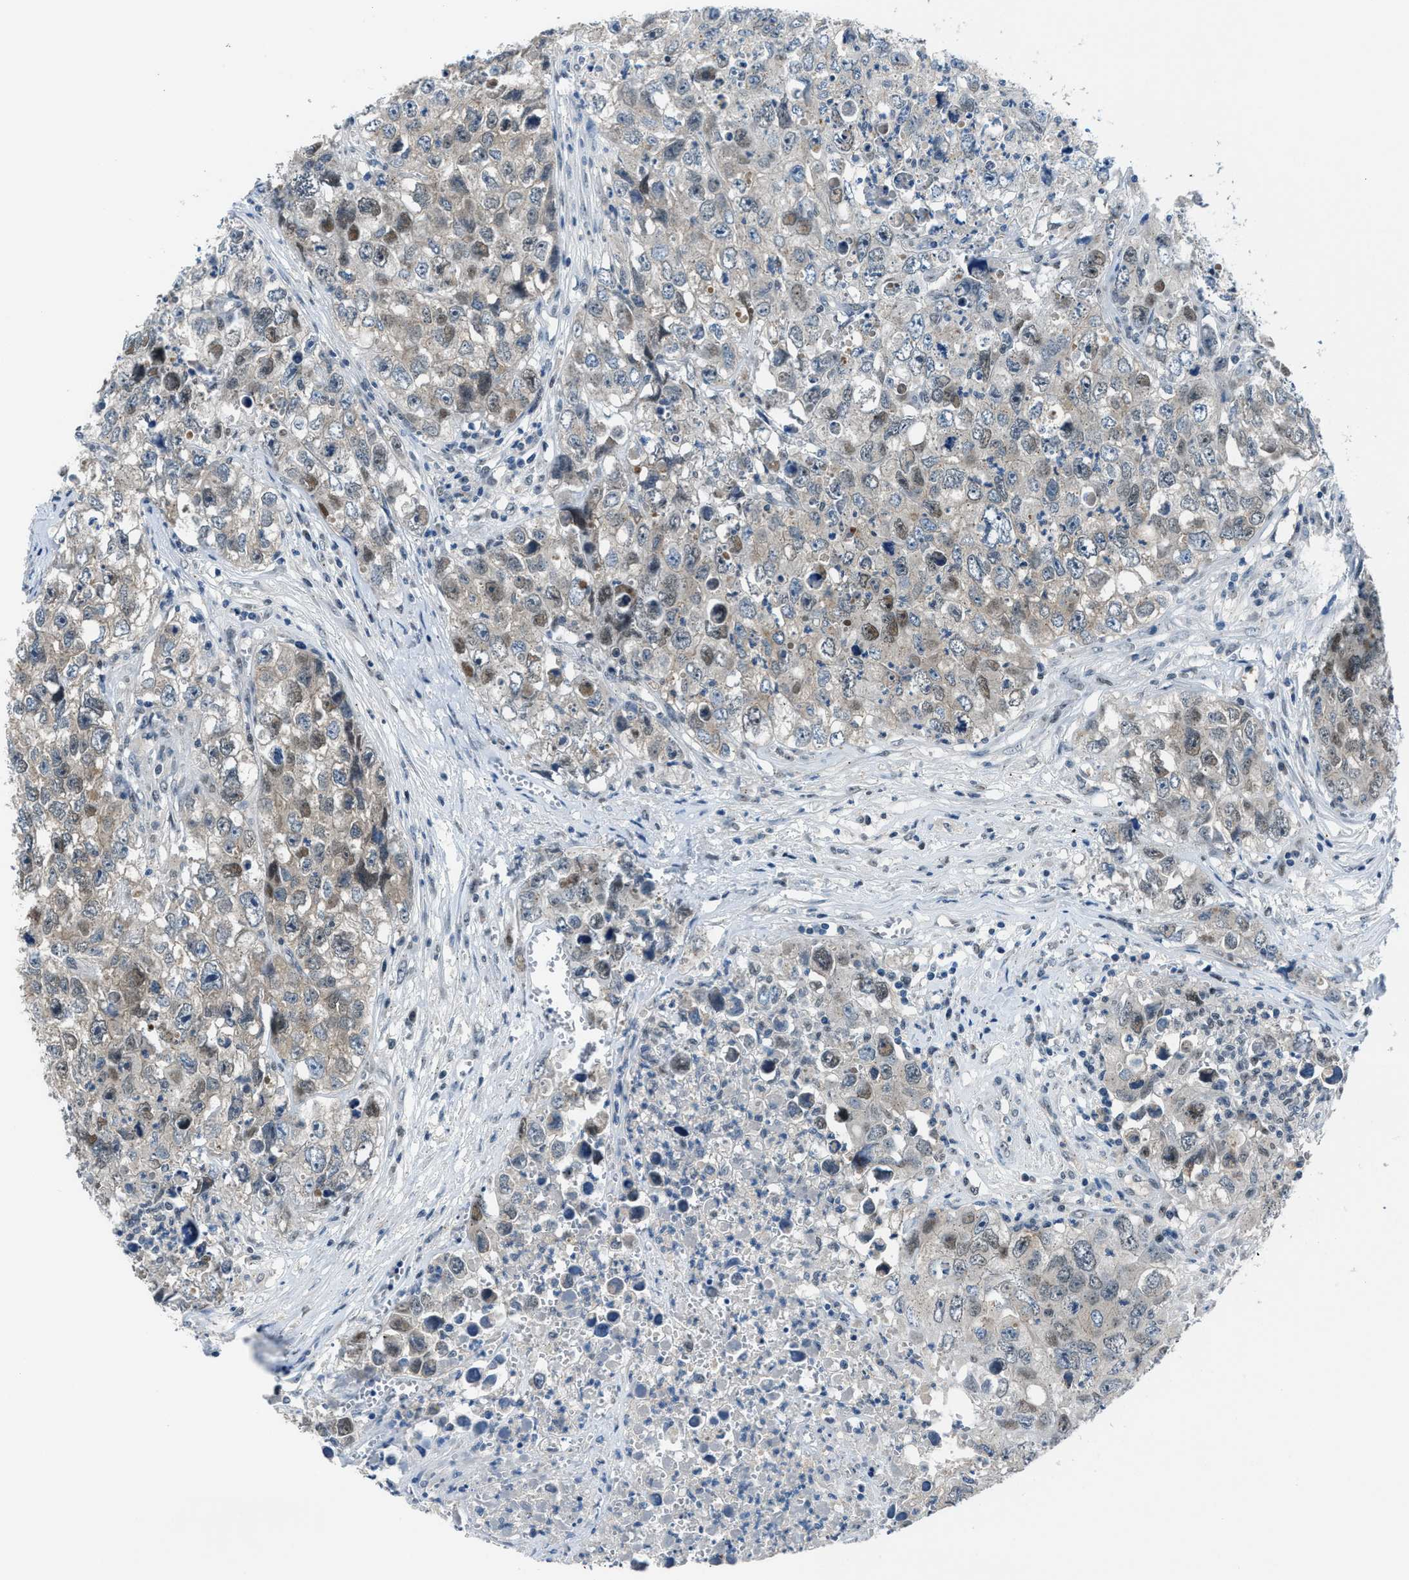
{"staining": {"intensity": "moderate", "quantity": ">75%", "location": "nuclear"}, "tissue": "testis cancer", "cell_type": "Tumor cells", "image_type": "cancer", "snomed": [{"axis": "morphology", "description": "Seminoma, NOS"}, {"axis": "morphology", "description": "Carcinoma, Embryonal, NOS"}, {"axis": "topography", "description": "Testis"}], "caption": "The image reveals a brown stain indicating the presence of a protein in the nuclear of tumor cells in testis cancer.", "gene": "DUSP19", "patient": {"sex": "male", "age": 43}}